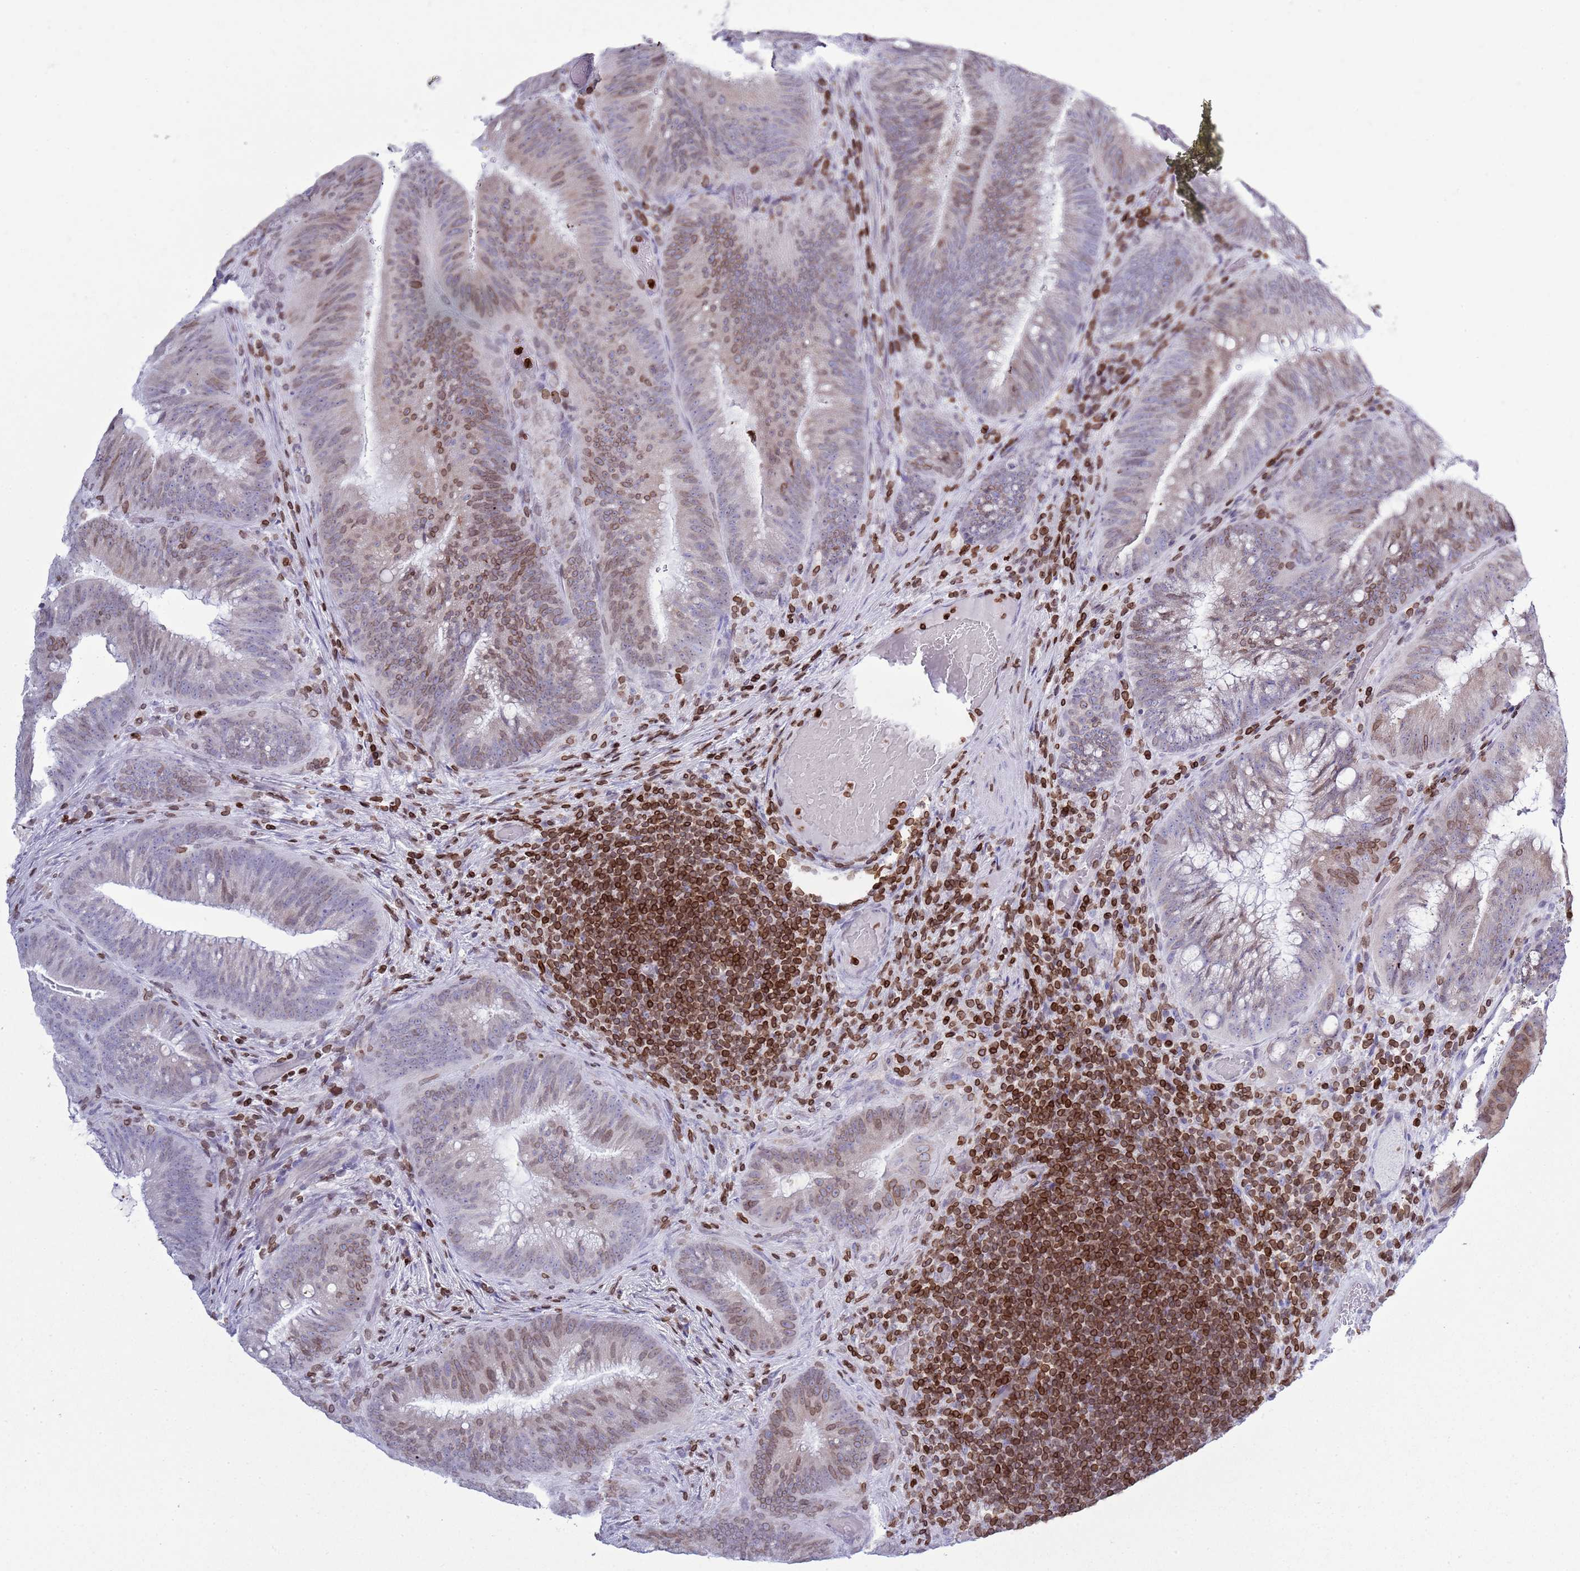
{"staining": {"intensity": "moderate", "quantity": "<25%", "location": "cytoplasmic/membranous,nuclear"}, "tissue": "colorectal cancer", "cell_type": "Tumor cells", "image_type": "cancer", "snomed": [{"axis": "morphology", "description": "Adenocarcinoma, NOS"}, {"axis": "topography", "description": "Colon"}], "caption": "Colorectal cancer (adenocarcinoma) stained with a protein marker exhibits moderate staining in tumor cells.", "gene": "LBR", "patient": {"sex": "female", "age": 43}}